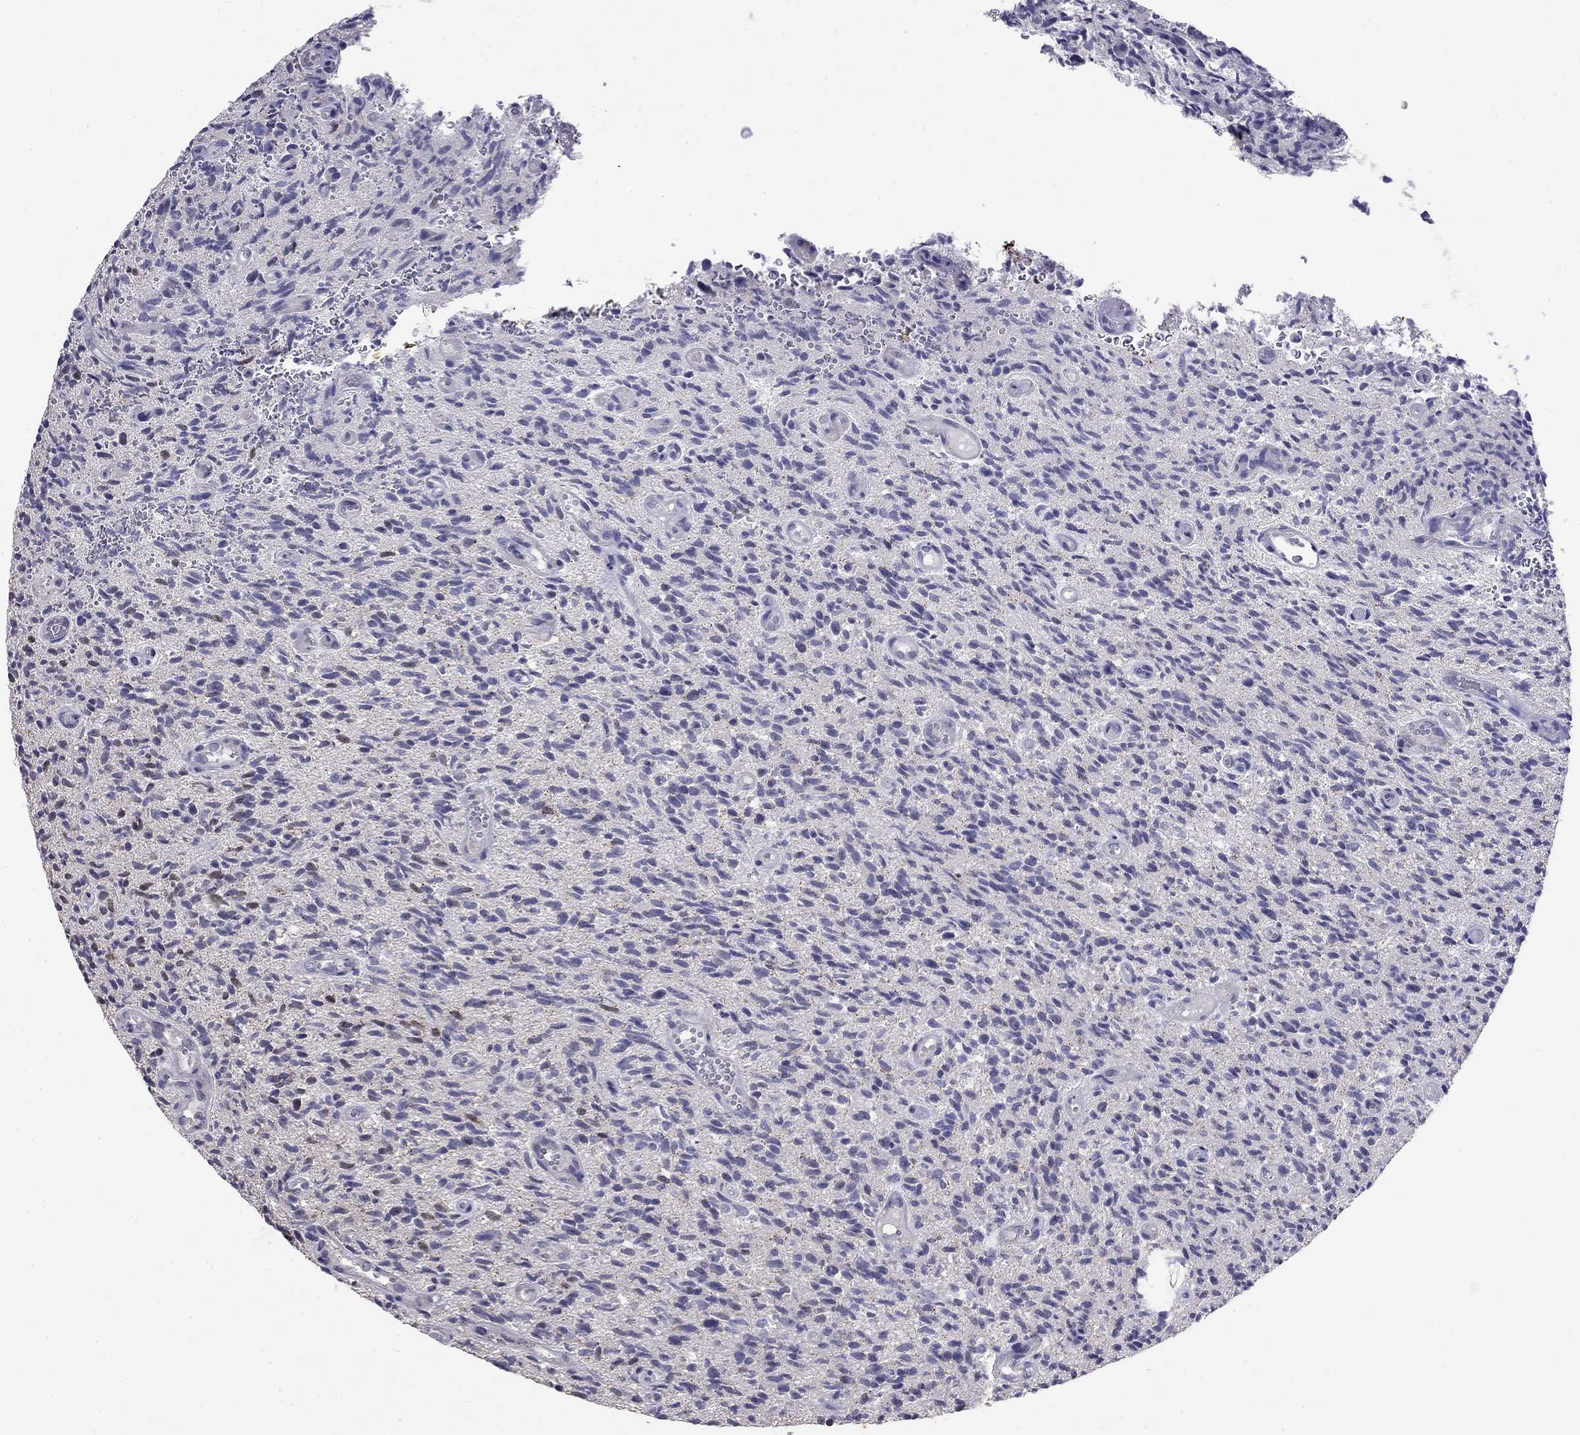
{"staining": {"intensity": "negative", "quantity": "none", "location": "none"}, "tissue": "glioma", "cell_type": "Tumor cells", "image_type": "cancer", "snomed": [{"axis": "morphology", "description": "Glioma, malignant, High grade"}, {"axis": "topography", "description": "Brain"}], "caption": "Protein analysis of malignant glioma (high-grade) exhibits no significant positivity in tumor cells.", "gene": "WNK3", "patient": {"sex": "male", "age": 64}}